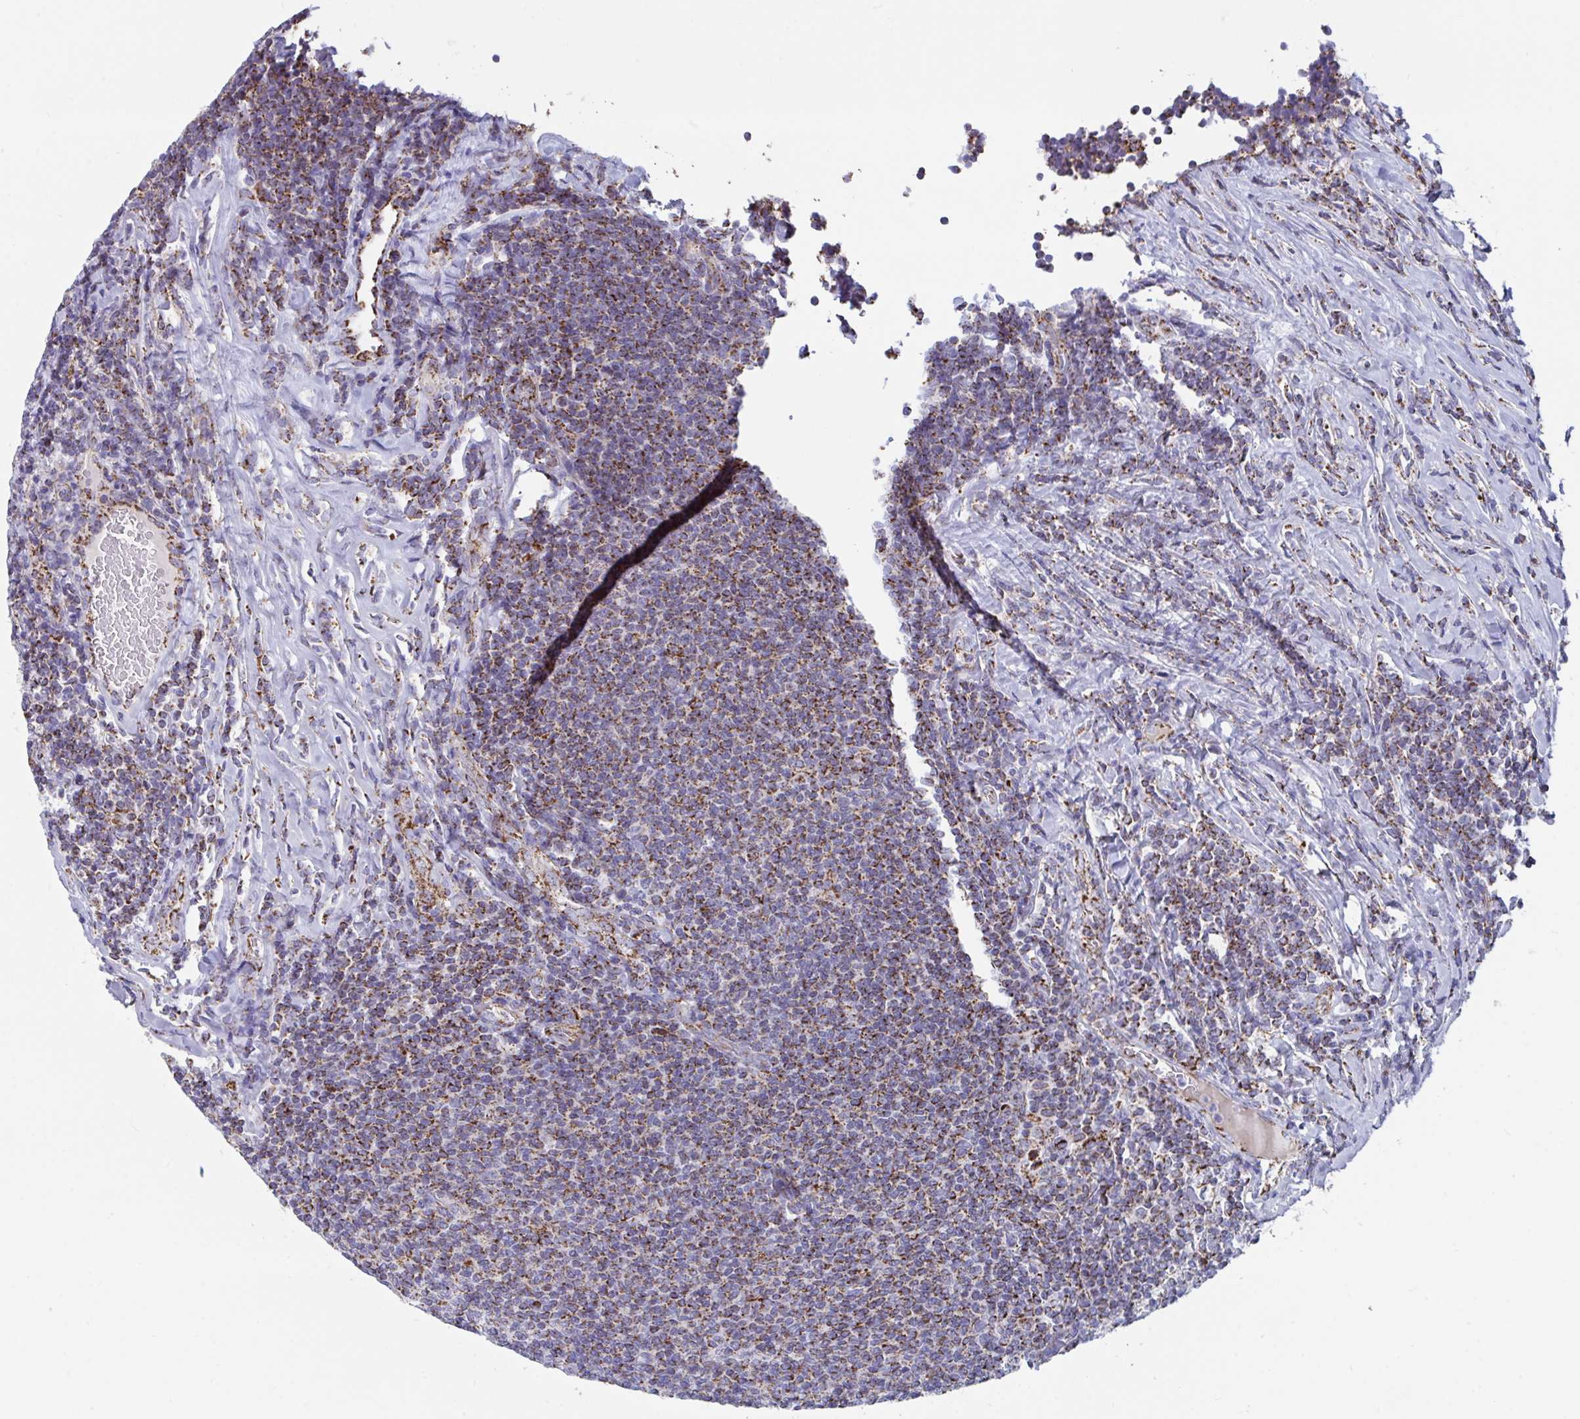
{"staining": {"intensity": "strong", "quantity": "25%-75%", "location": "cytoplasmic/membranous"}, "tissue": "lymphoma", "cell_type": "Tumor cells", "image_type": "cancer", "snomed": [{"axis": "morphology", "description": "Malignant lymphoma, non-Hodgkin's type, Low grade"}, {"axis": "topography", "description": "Lymph node"}], "caption": "Protein staining of malignant lymphoma, non-Hodgkin's type (low-grade) tissue shows strong cytoplasmic/membranous staining in approximately 25%-75% of tumor cells.", "gene": "BCAT2", "patient": {"sex": "male", "age": 52}}